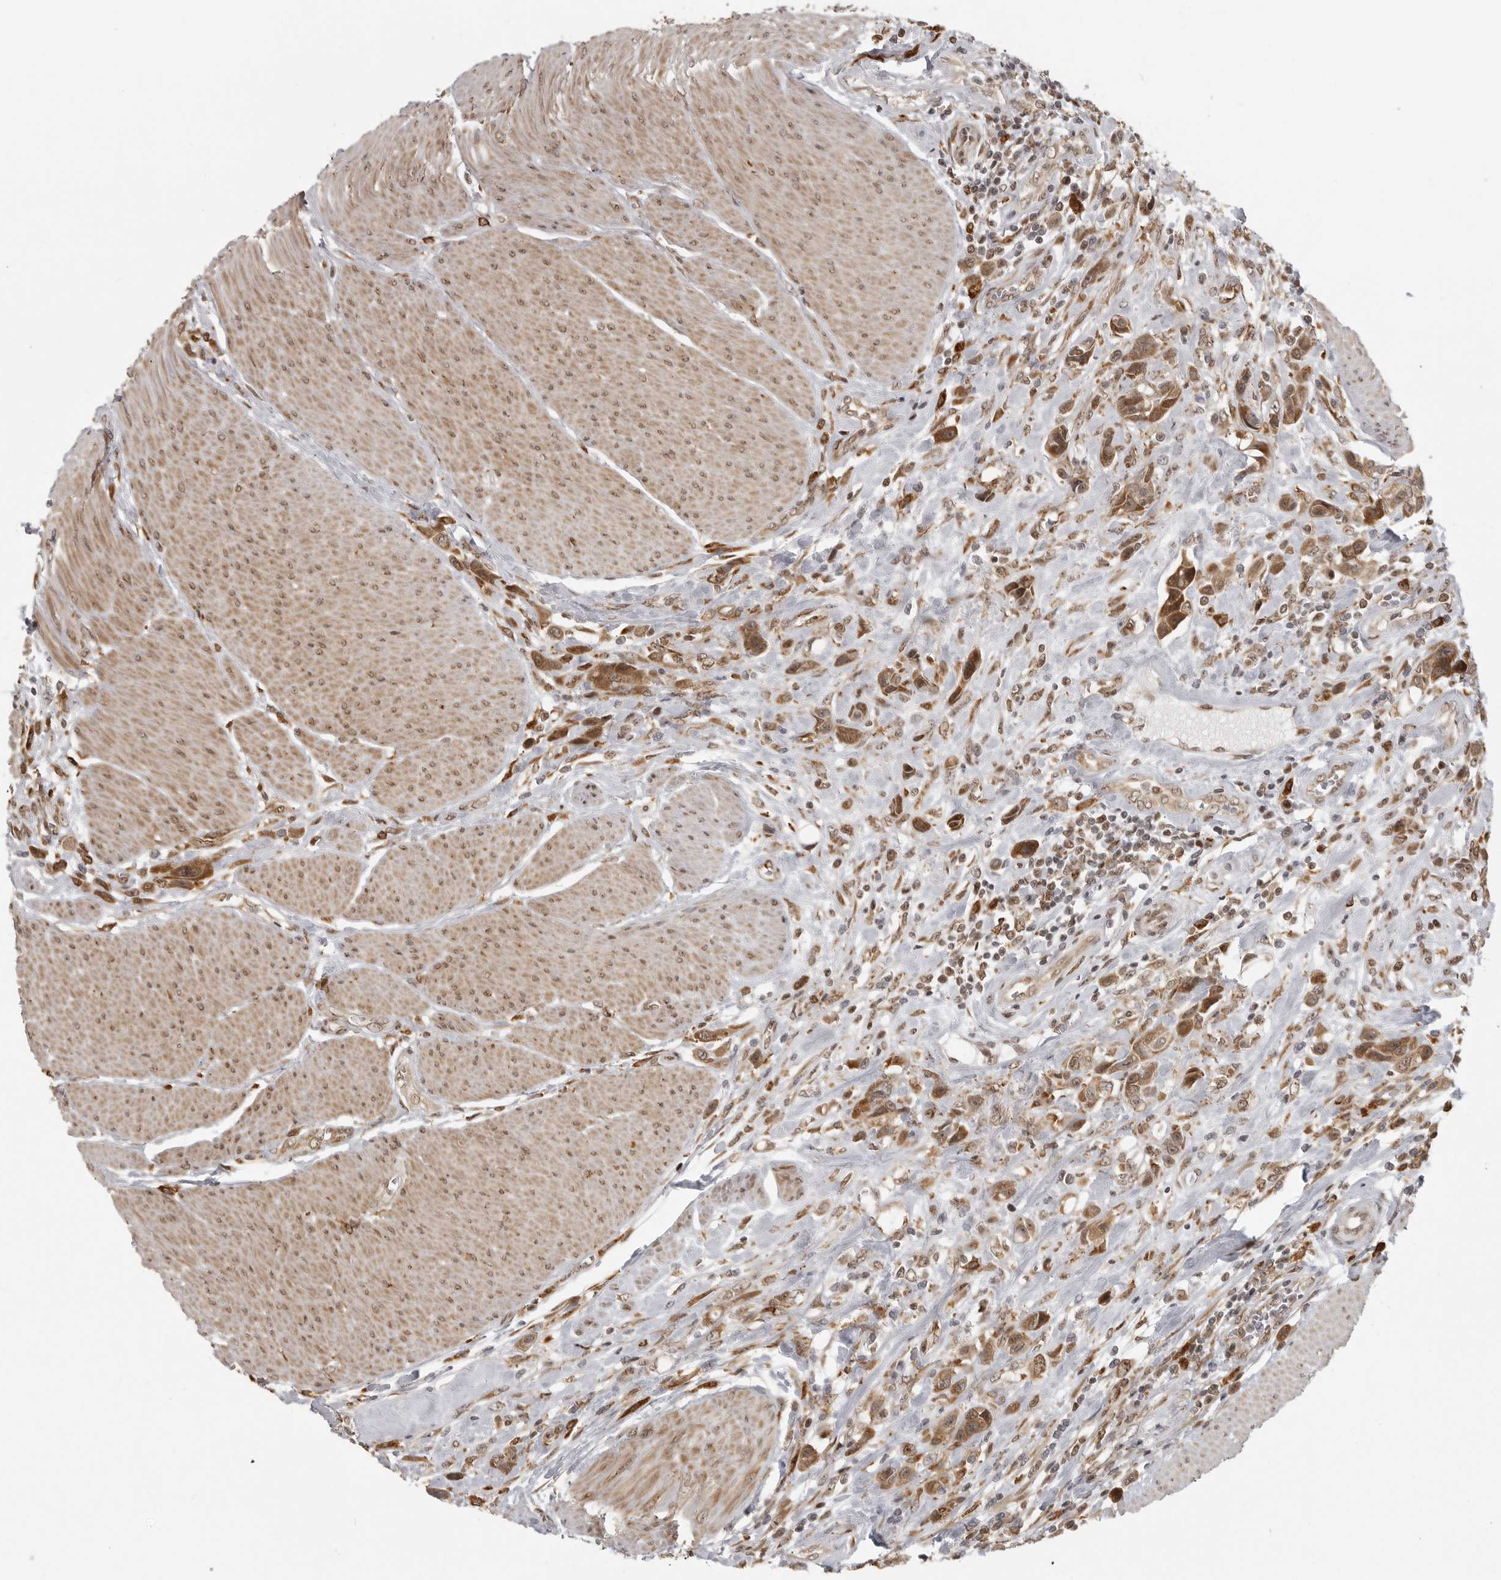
{"staining": {"intensity": "moderate", "quantity": ">75%", "location": "cytoplasmic/membranous,nuclear"}, "tissue": "urothelial cancer", "cell_type": "Tumor cells", "image_type": "cancer", "snomed": [{"axis": "morphology", "description": "Urothelial carcinoma, High grade"}, {"axis": "topography", "description": "Urinary bladder"}], "caption": "Urothelial carcinoma (high-grade) stained with IHC exhibits moderate cytoplasmic/membranous and nuclear staining in approximately >75% of tumor cells.", "gene": "ISG20L2", "patient": {"sex": "male", "age": 50}}